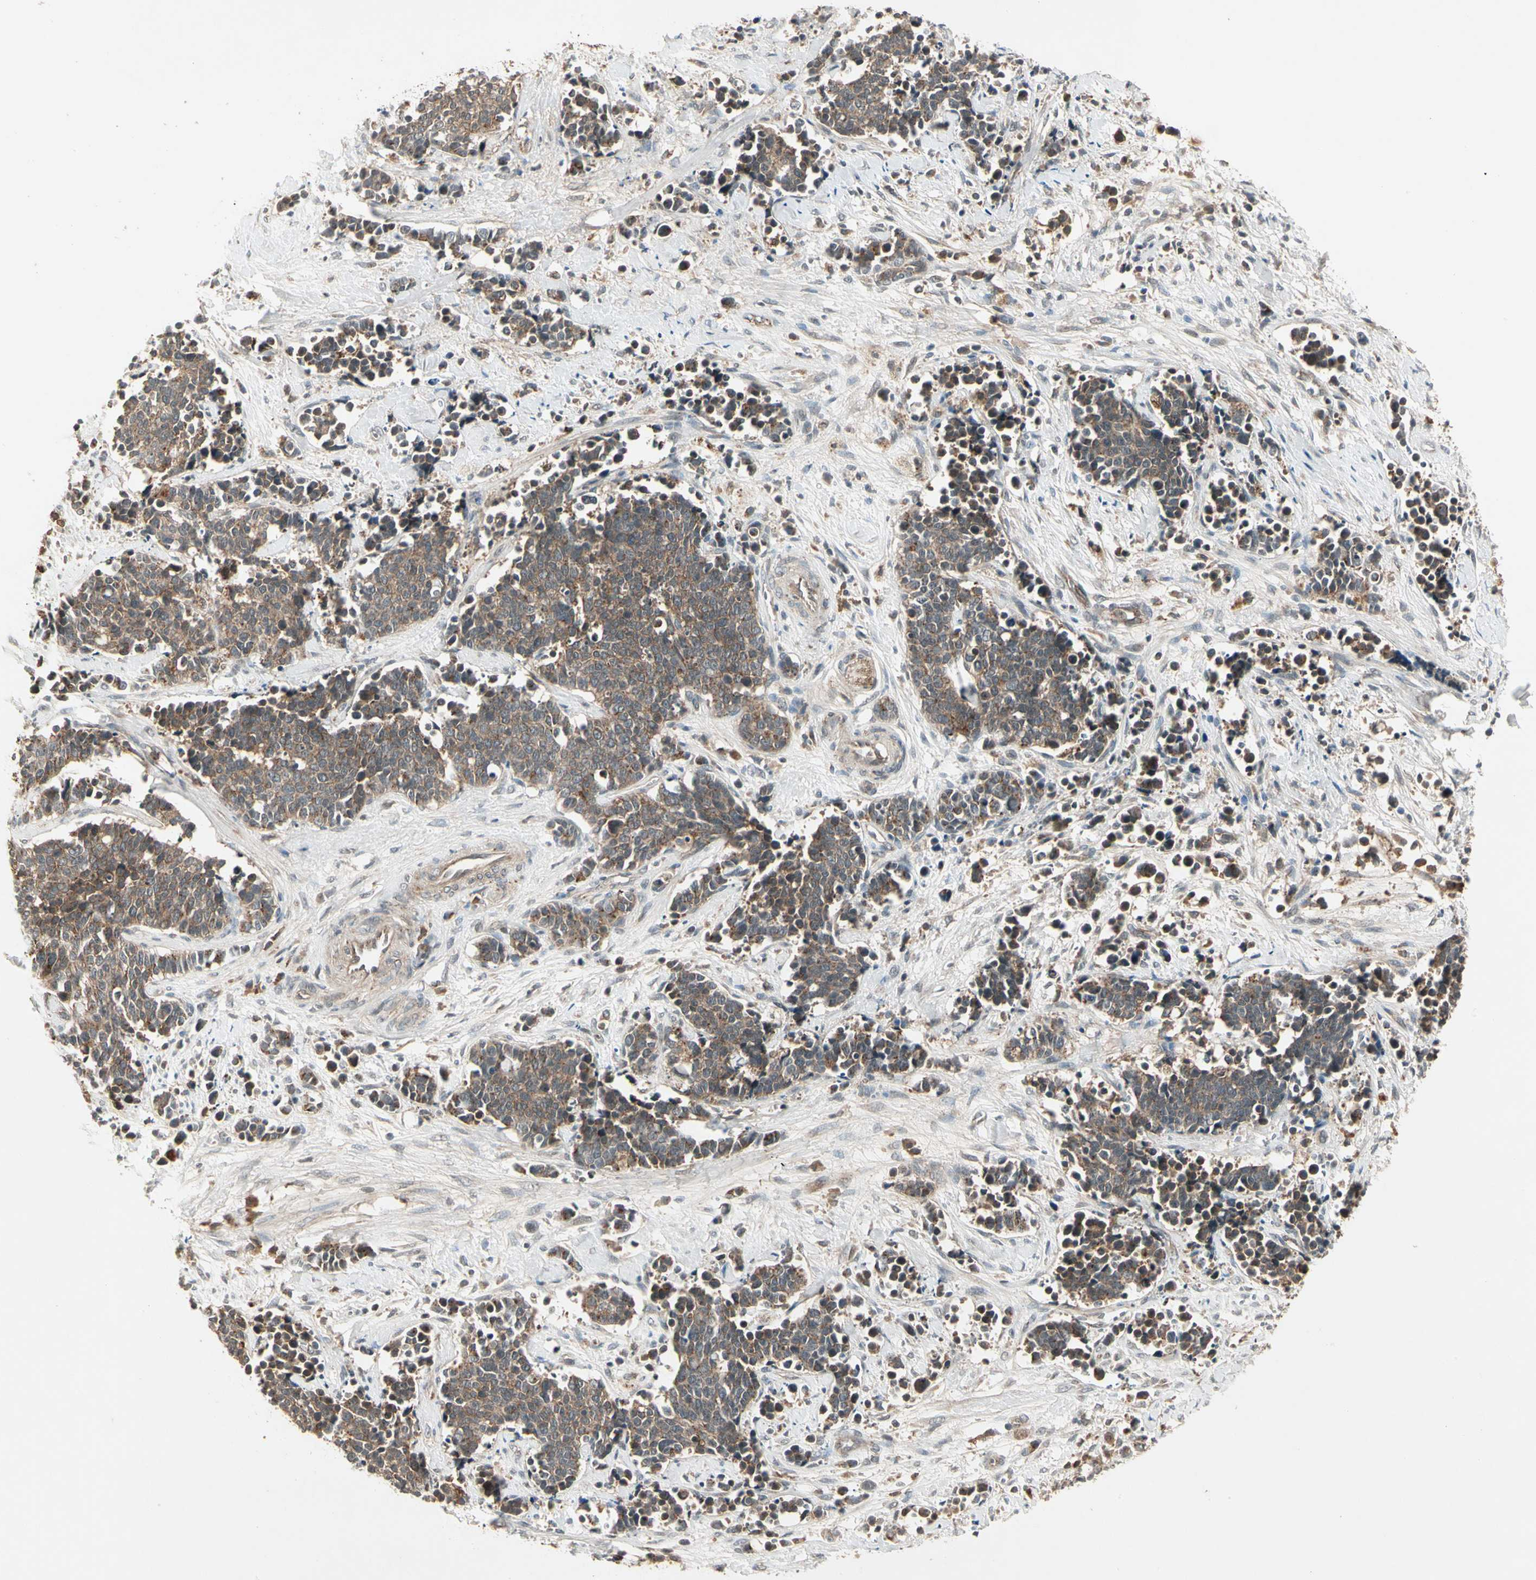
{"staining": {"intensity": "weak", "quantity": ">75%", "location": "cytoplasmic/membranous"}, "tissue": "cervical cancer", "cell_type": "Tumor cells", "image_type": "cancer", "snomed": [{"axis": "morphology", "description": "Squamous cell carcinoma, NOS"}, {"axis": "topography", "description": "Cervix"}], "caption": "Approximately >75% of tumor cells in cervical cancer show weak cytoplasmic/membranous protein expression as visualized by brown immunohistochemical staining.", "gene": "FLOT1", "patient": {"sex": "female", "age": 35}}